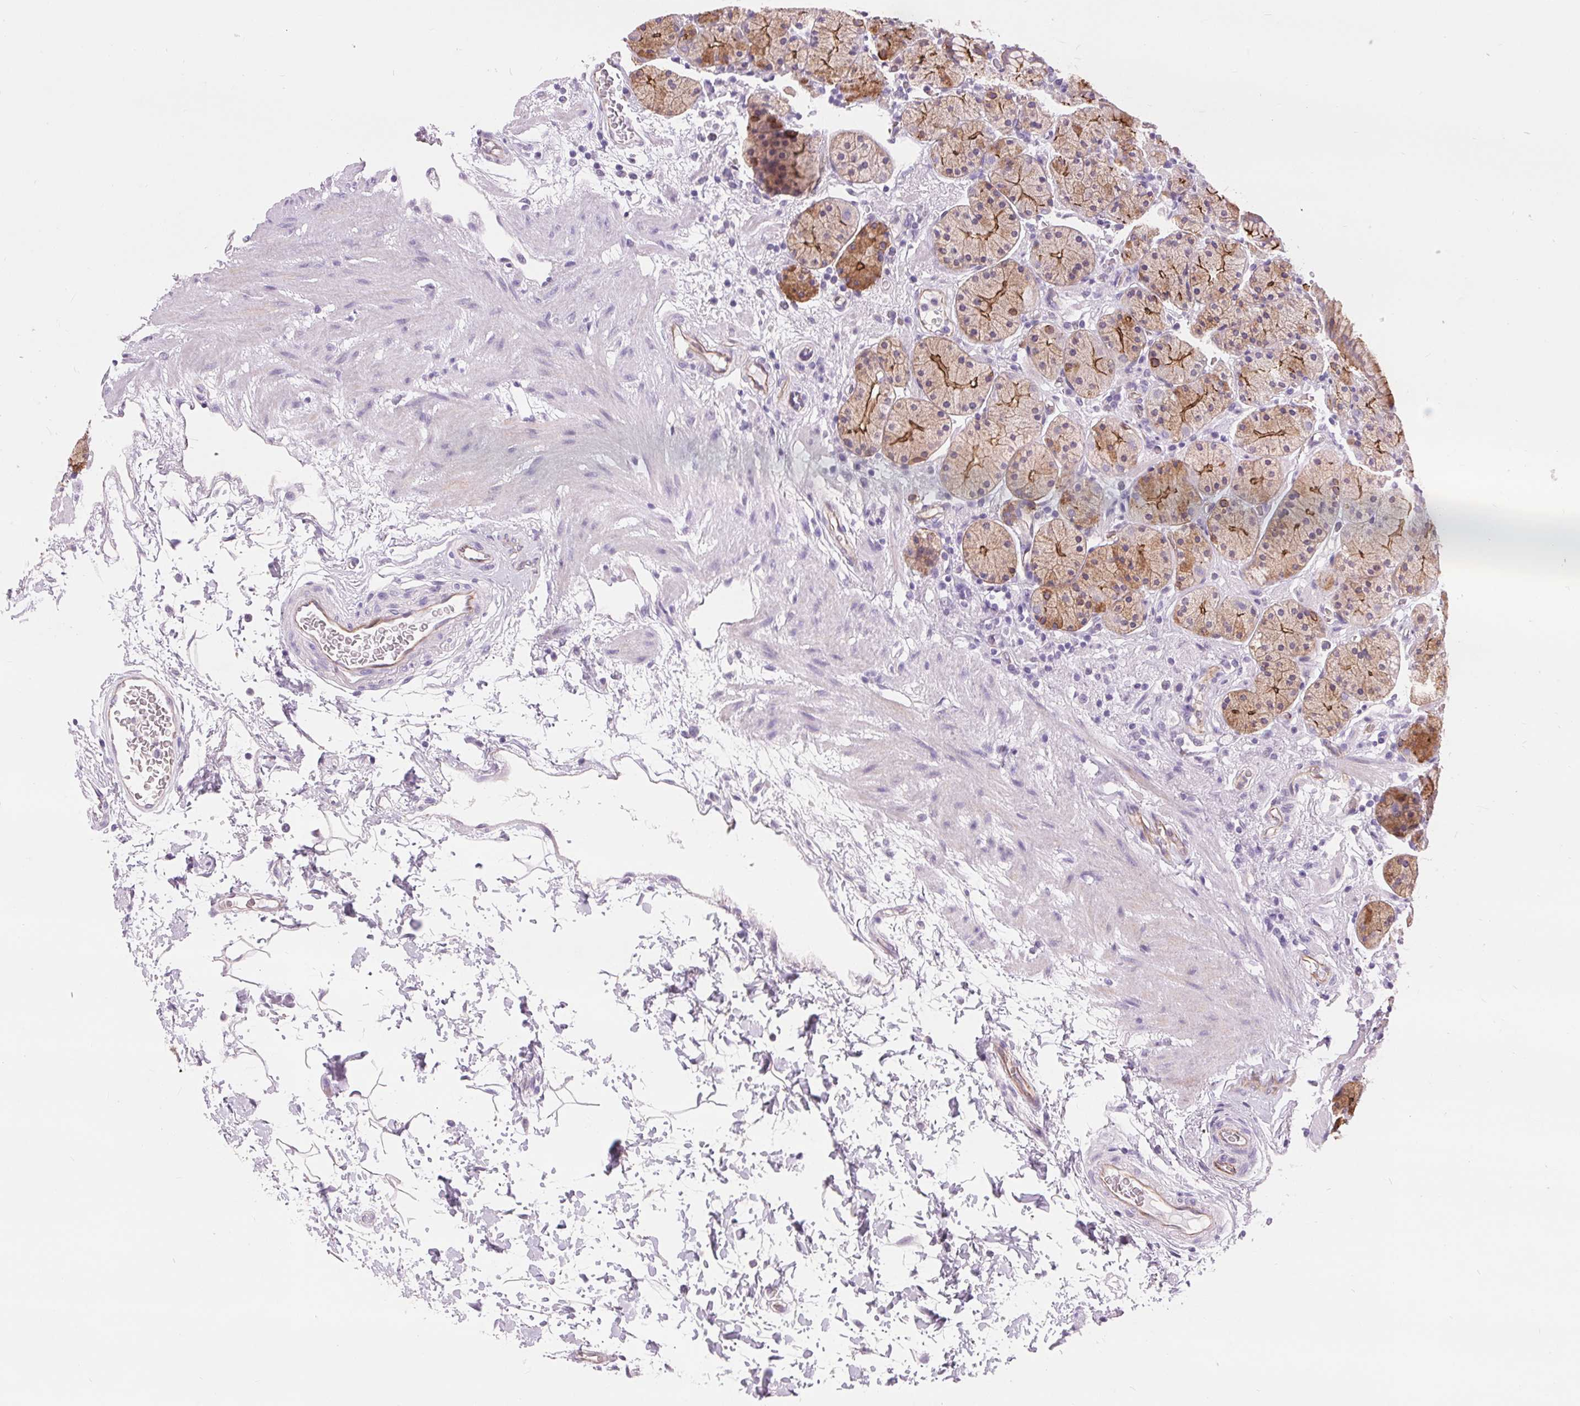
{"staining": {"intensity": "strong", "quantity": "25%-75%", "location": "cytoplasmic/membranous"}, "tissue": "stomach", "cell_type": "Glandular cells", "image_type": "normal", "snomed": [{"axis": "morphology", "description": "Normal tissue, NOS"}, {"axis": "topography", "description": "Stomach, upper"}, {"axis": "topography", "description": "Stomach"}], "caption": "Human stomach stained with a brown dye exhibits strong cytoplasmic/membranous positive positivity in about 25%-75% of glandular cells.", "gene": "DIXDC1", "patient": {"sex": "male", "age": 62}}